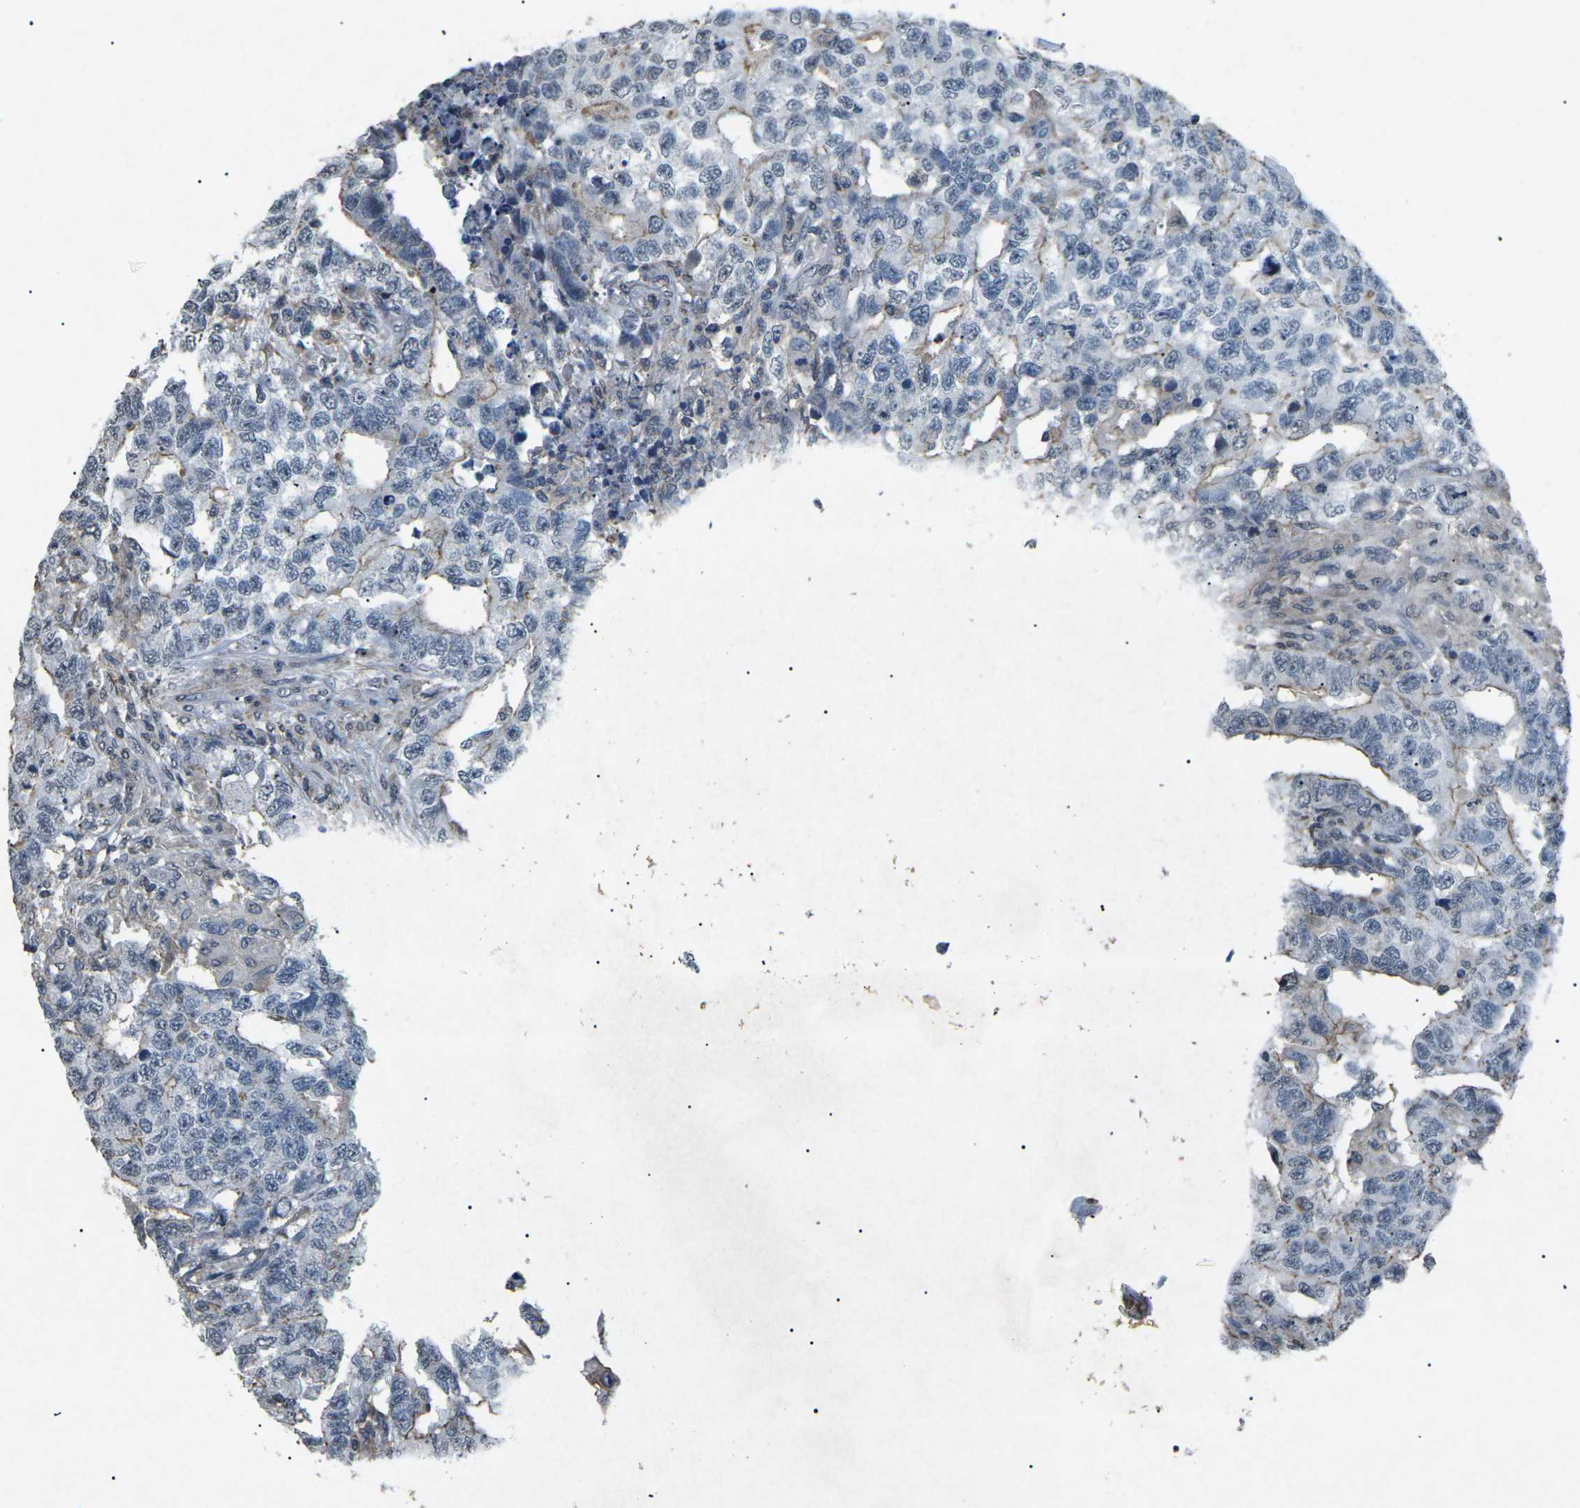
{"staining": {"intensity": "negative", "quantity": "none", "location": "none"}, "tissue": "testis cancer", "cell_type": "Tumor cells", "image_type": "cancer", "snomed": [{"axis": "morphology", "description": "Carcinoma, Embryonal, NOS"}, {"axis": "topography", "description": "Testis"}], "caption": "Micrograph shows no significant protein staining in tumor cells of testis cancer.", "gene": "TFR2", "patient": {"sex": "male", "age": 21}}